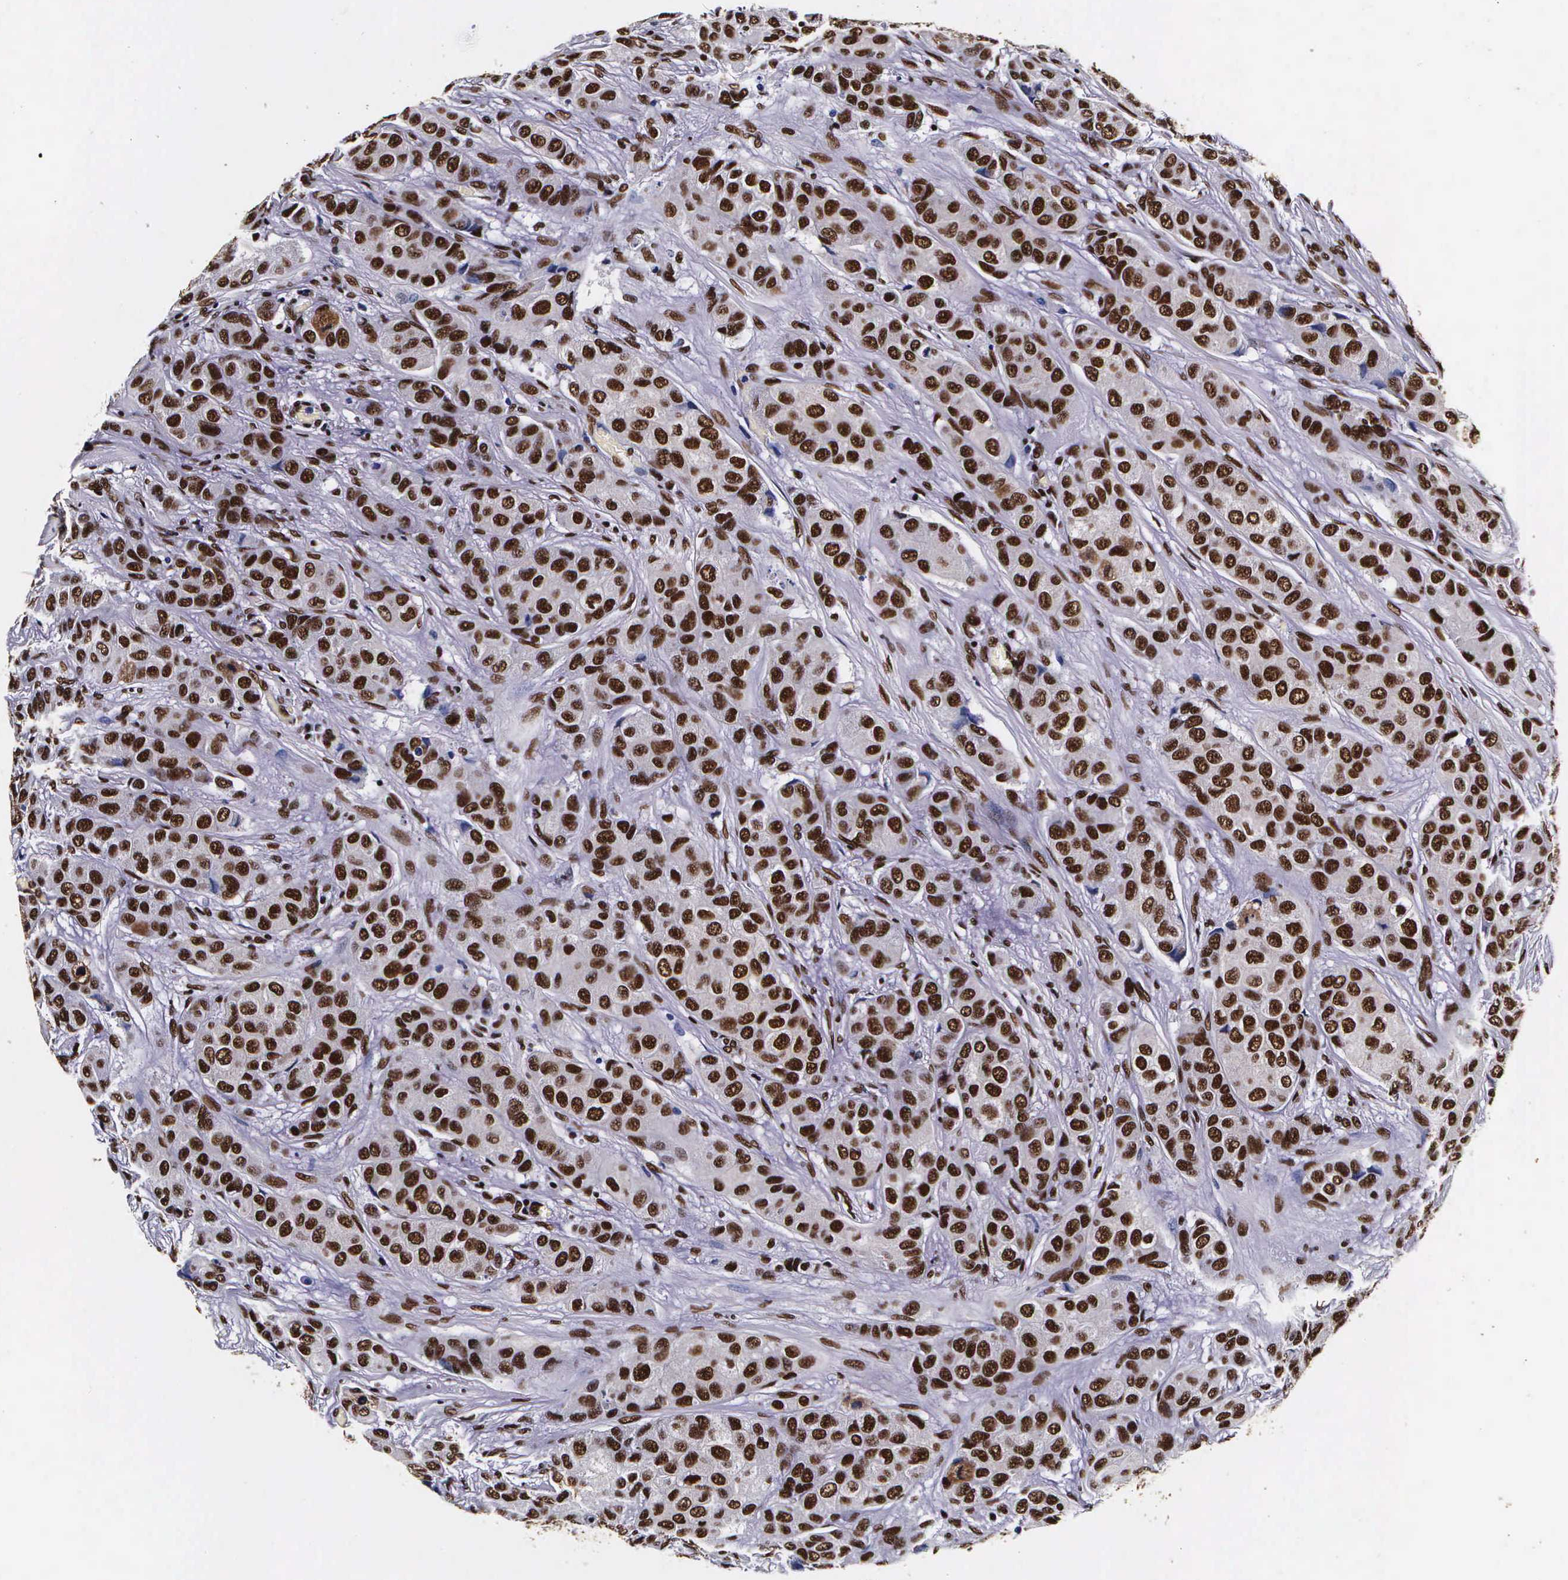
{"staining": {"intensity": "strong", "quantity": ">75%", "location": "nuclear"}, "tissue": "breast cancer", "cell_type": "Tumor cells", "image_type": "cancer", "snomed": [{"axis": "morphology", "description": "Duct carcinoma"}, {"axis": "topography", "description": "Breast"}], "caption": "A photomicrograph of breast infiltrating ductal carcinoma stained for a protein exhibits strong nuclear brown staining in tumor cells.", "gene": "PABPN1", "patient": {"sex": "female", "age": 68}}